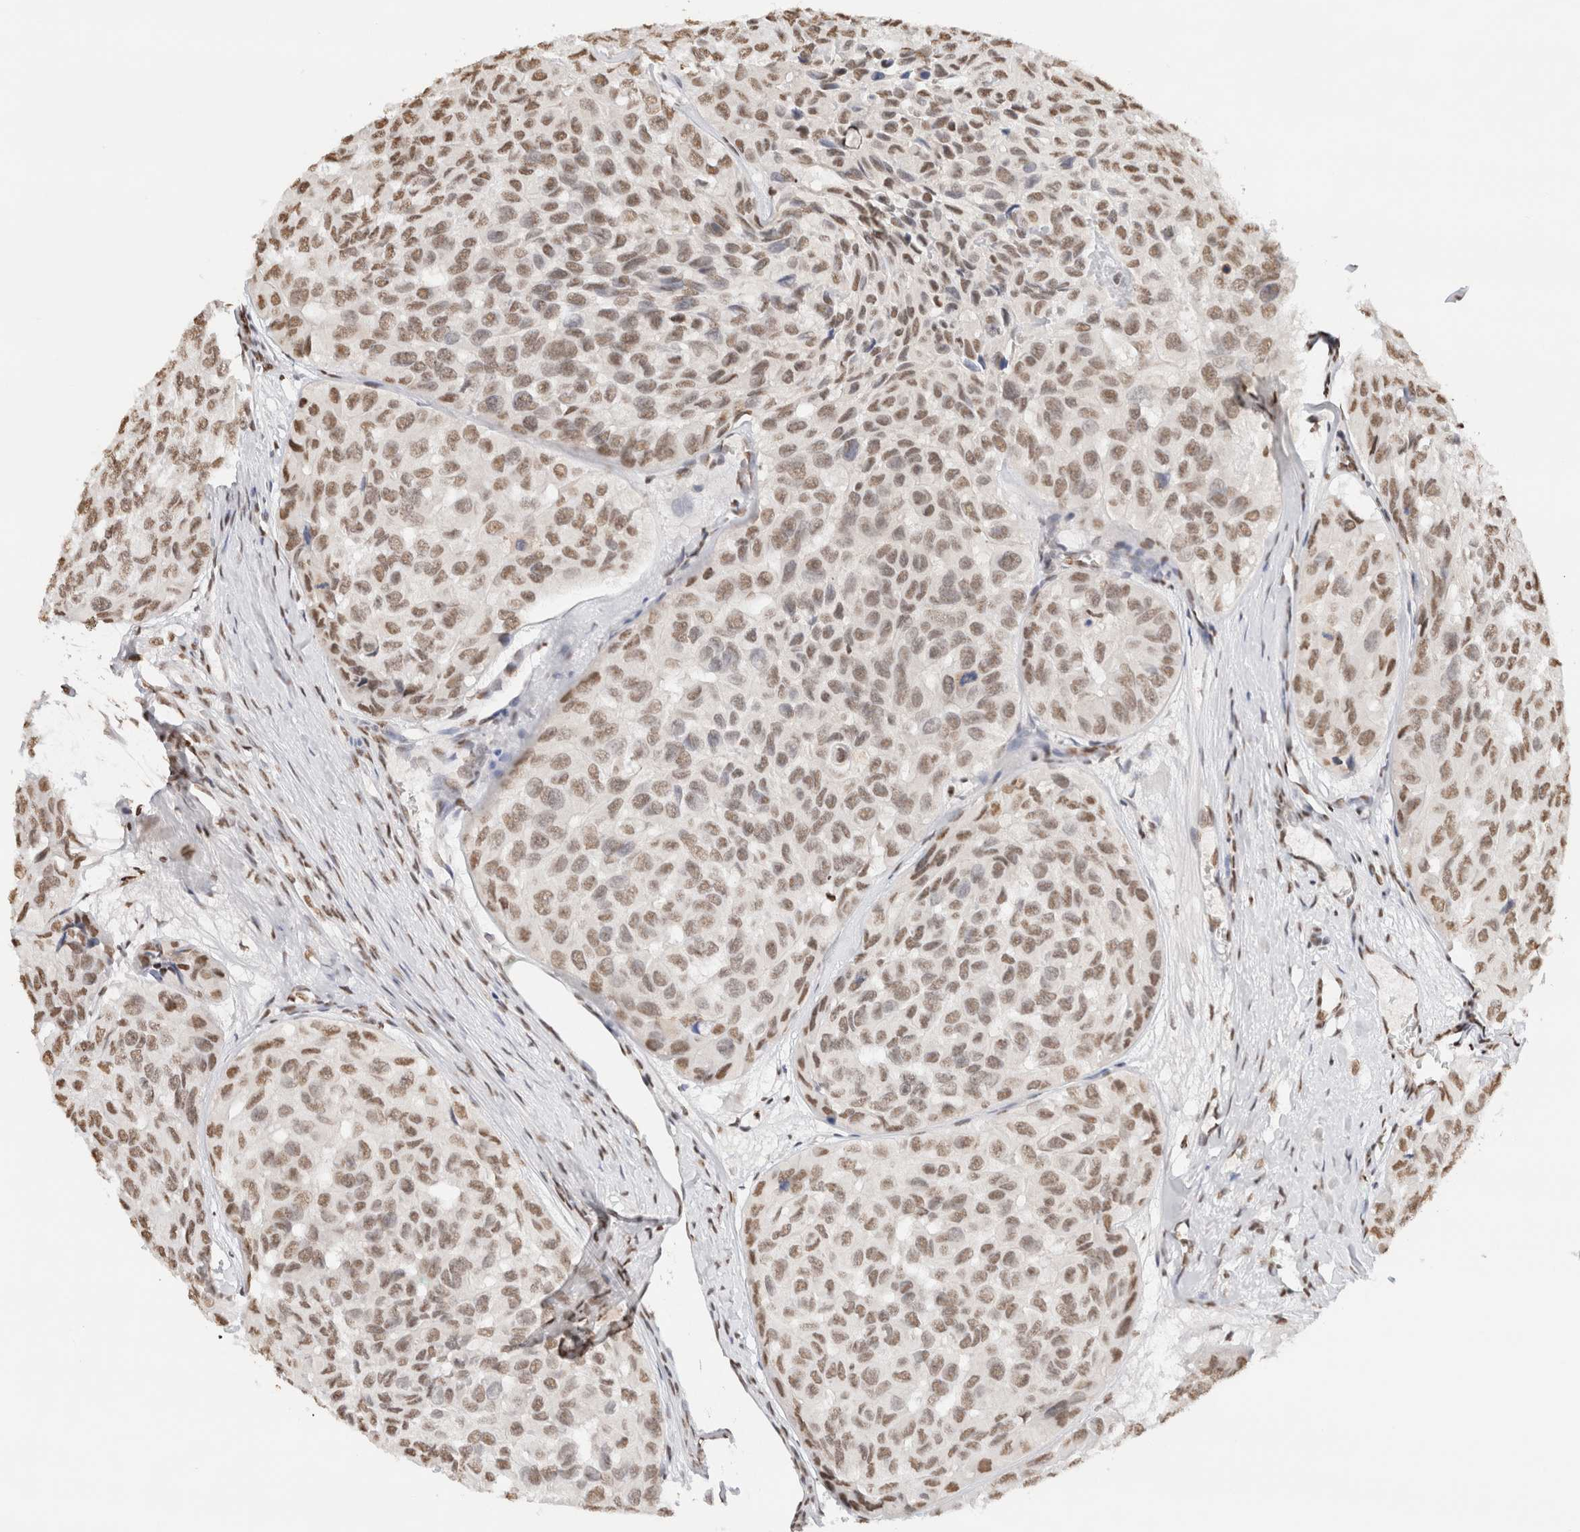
{"staining": {"intensity": "moderate", "quantity": ">75%", "location": "nuclear"}, "tissue": "head and neck cancer", "cell_type": "Tumor cells", "image_type": "cancer", "snomed": [{"axis": "morphology", "description": "Adenocarcinoma, NOS"}, {"axis": "topography", "description": "Salivary gland, NOS"}, {"axis": "topography", "description": "Head-Neck"}], "caption": "Brown immunohistochemical staining in head and neck adenocarcinoma displays moderate nuclear staining in approximately >75% of tumor cells. (Brightfield microscopy of DAB IHC at high magnification).", "gene": "SUPT3H", "patient": {"sex": "female", "age": 76}}